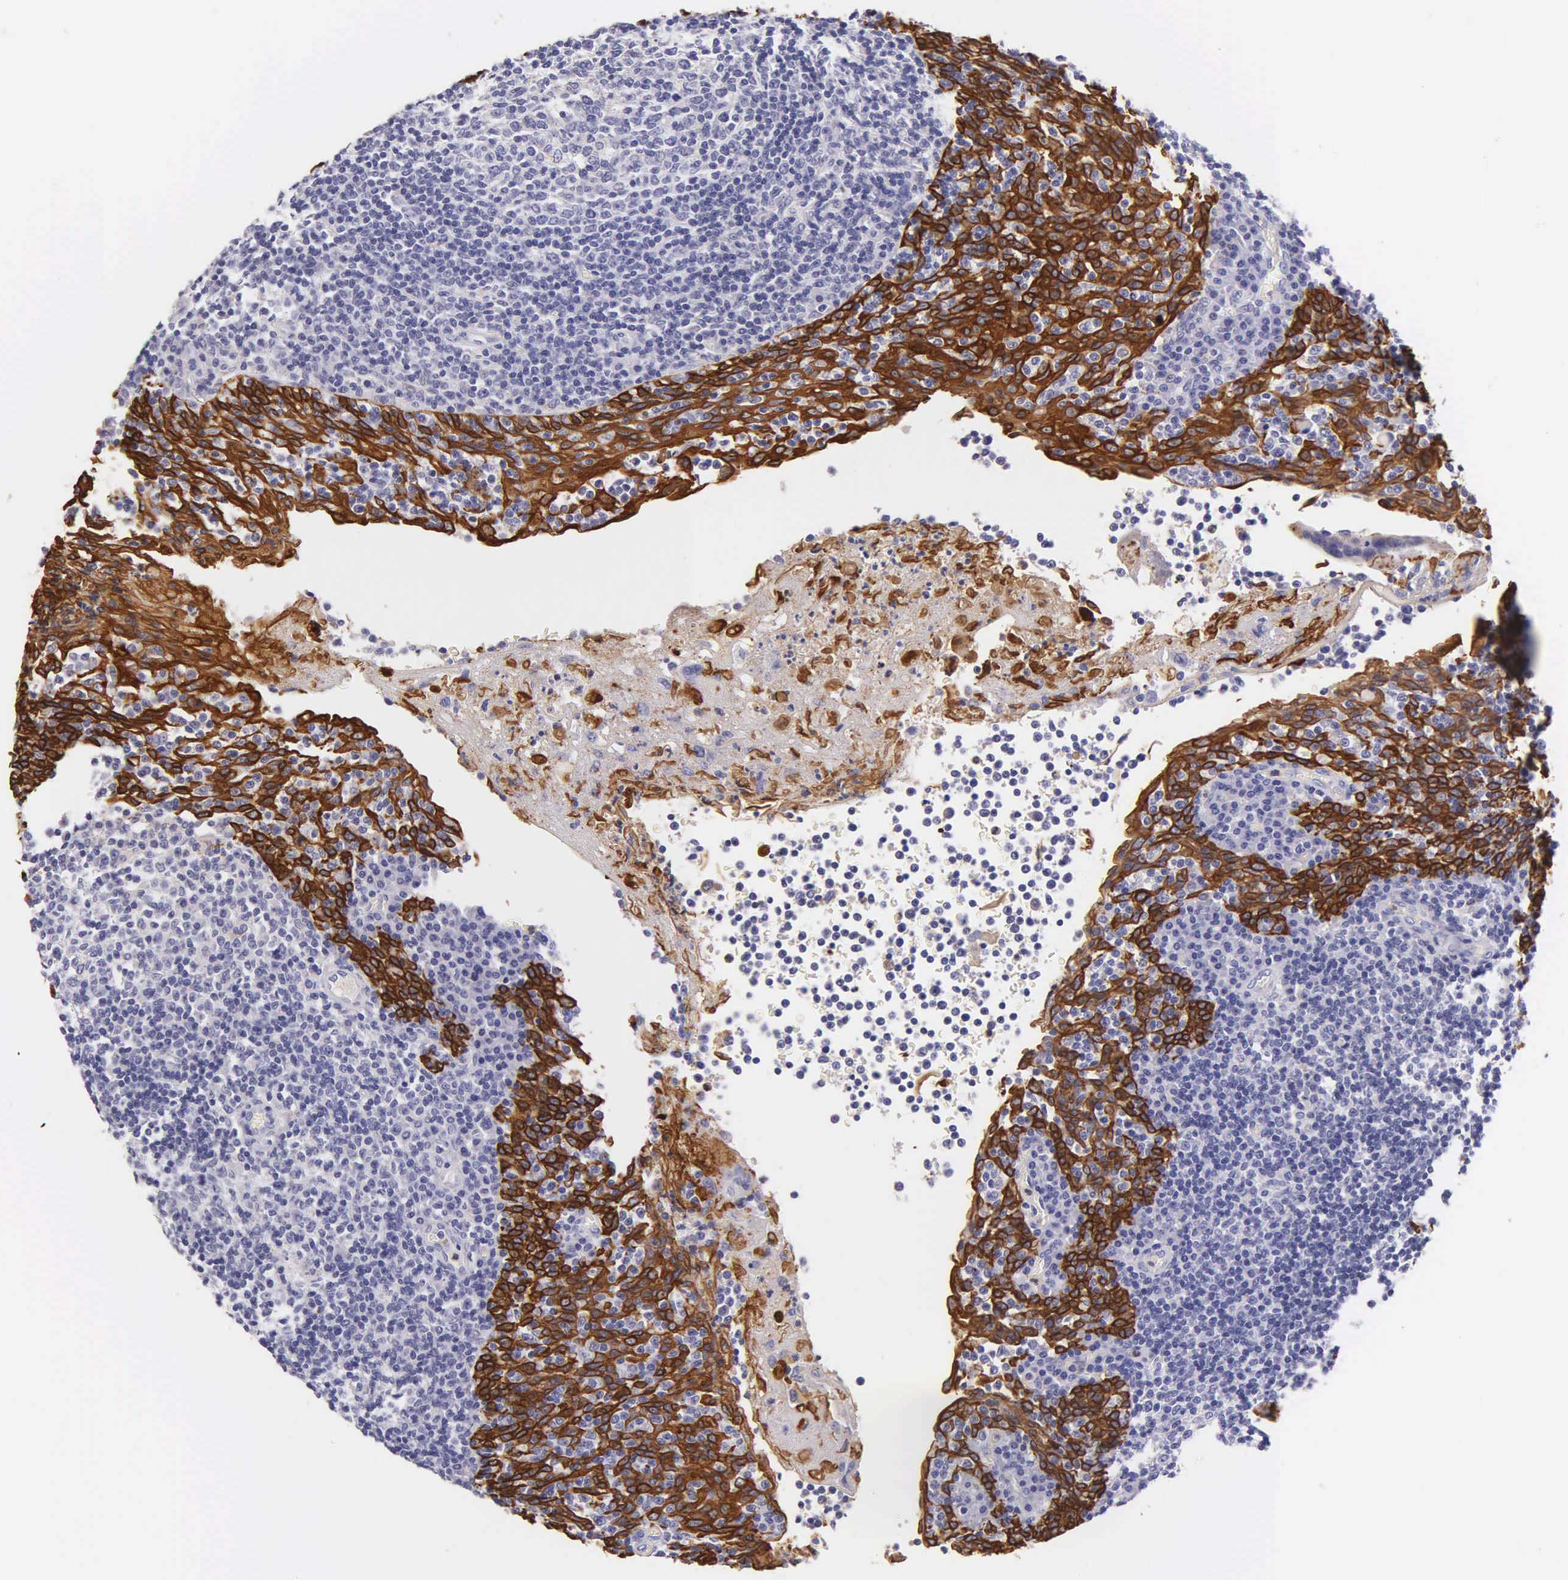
{"staining": {"intensity": "negative", "quantity": "none", "location": "none"}, "tissue": "tonsil", "cell_type": "Germinal center cells", "image_type": "normal", "snomed": [{"axis": "morphology", "description": "Normal tissue, NOS"}, {"axis": "topography", "description": "Tonsil"}], "caption": "High magnification brightfield microscopy of unremarkable tonsil stained with DAB (3,3'-diaminobenzidine) (brown) and counterstained with hematoxylin (blue): germinal center cells show no significant staining.", "gene": "KRT14", "patient": {"sex": "female", "age": 3}}